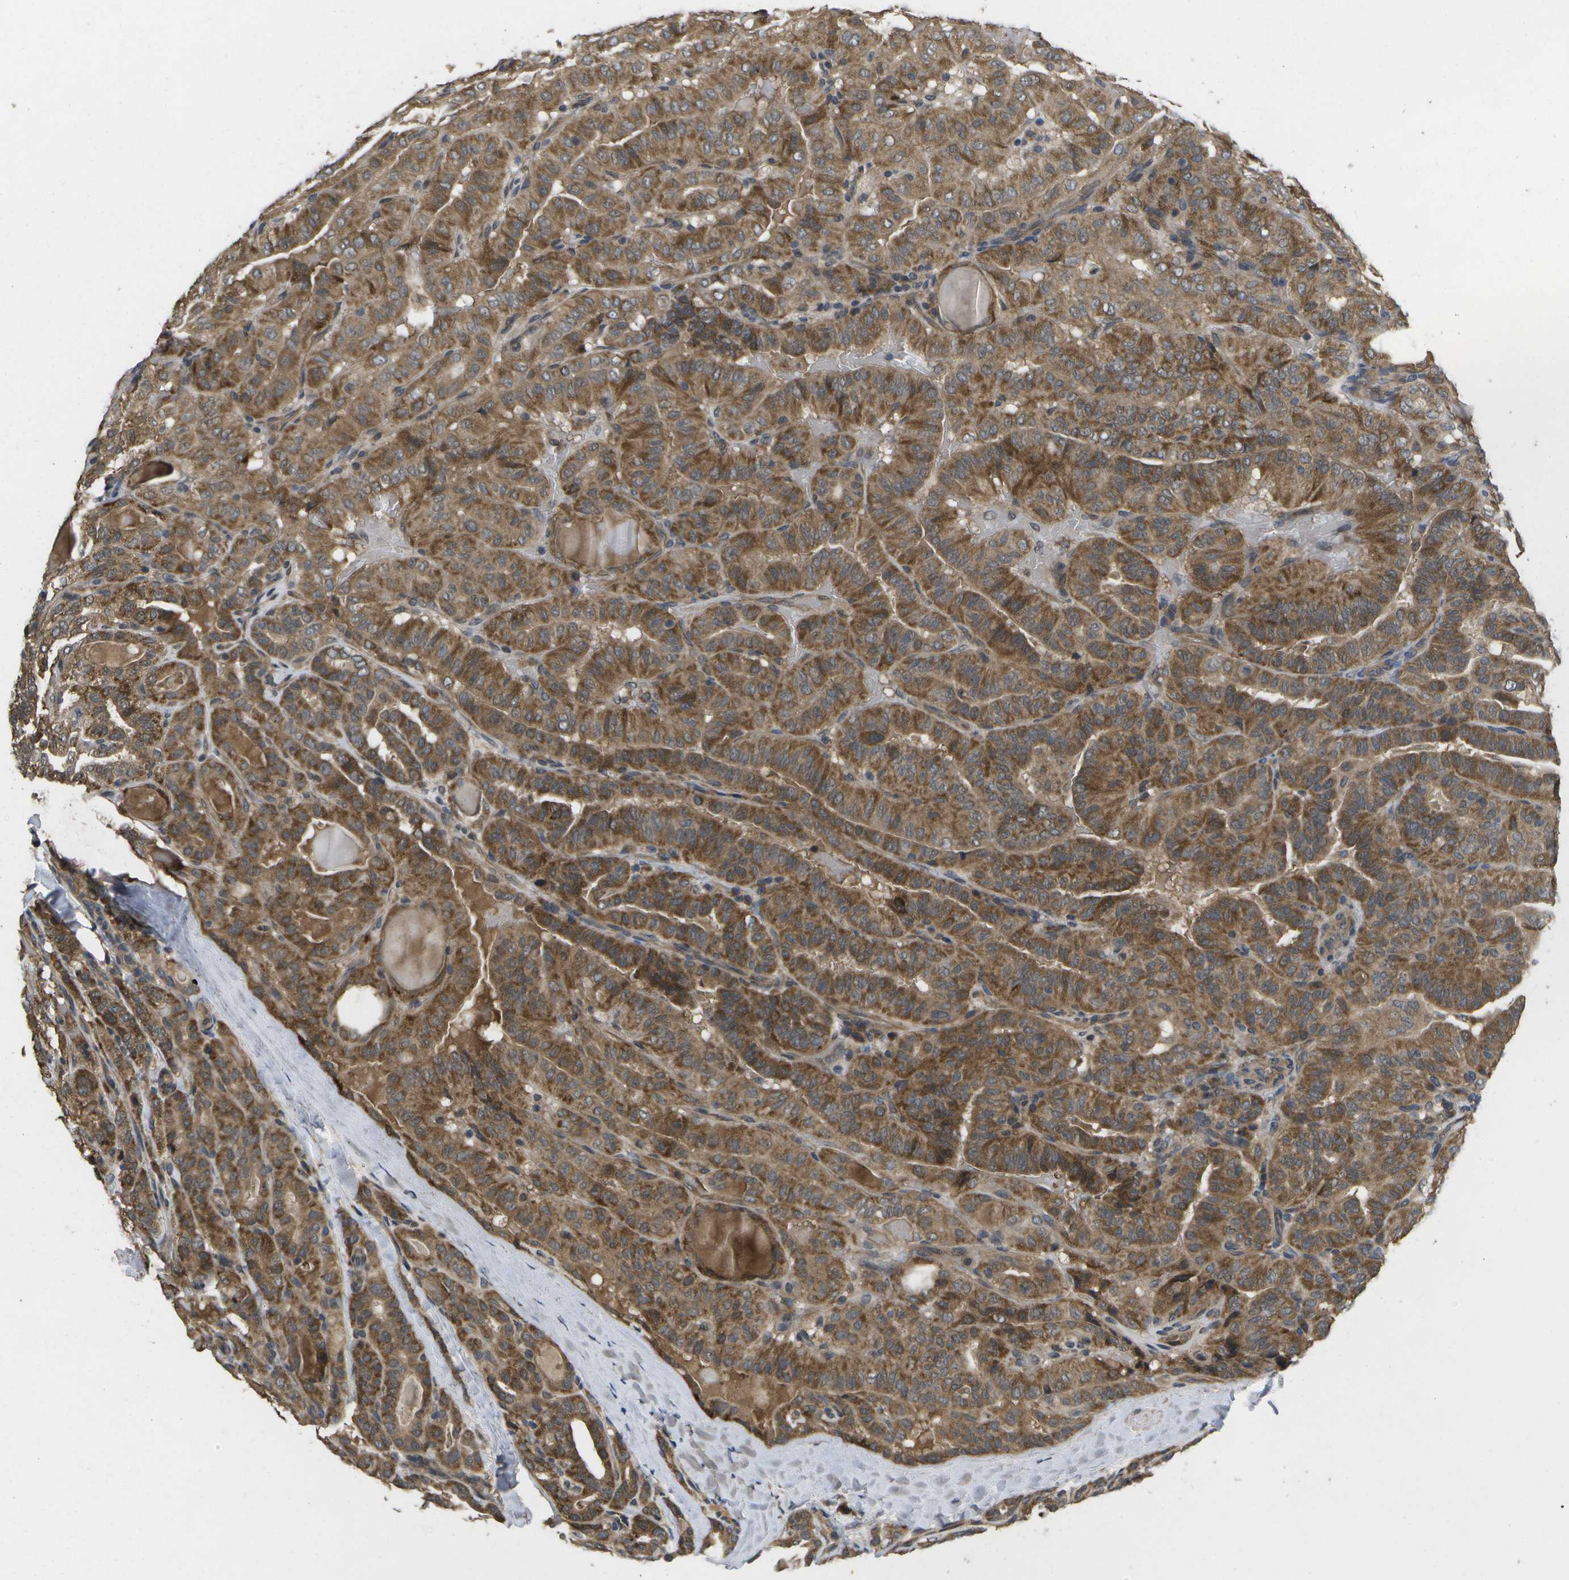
{"staining": {"intensity": "strong", "quantity": ">75%", "location": "cytoplasmic/membranous"}, "tissue": "thyroid cancer", "cell_type": "Tumor cells", "image_type": "cancer", "snomed": [{"axis": "morphology", "description": "Papillary adenocarcinoma, NOS"}, {"axis": "topography", "description": "Thyroid gland"}], "caption": "Human thyroid cancer (papillary adenocarcinoma) stained with a brown dye exhibits strong cytoplasmic/membranous positive expression in about >75% of tumor cells.", "gene": "ALAS1", "patient": {"sex": "male", "age": 77}}